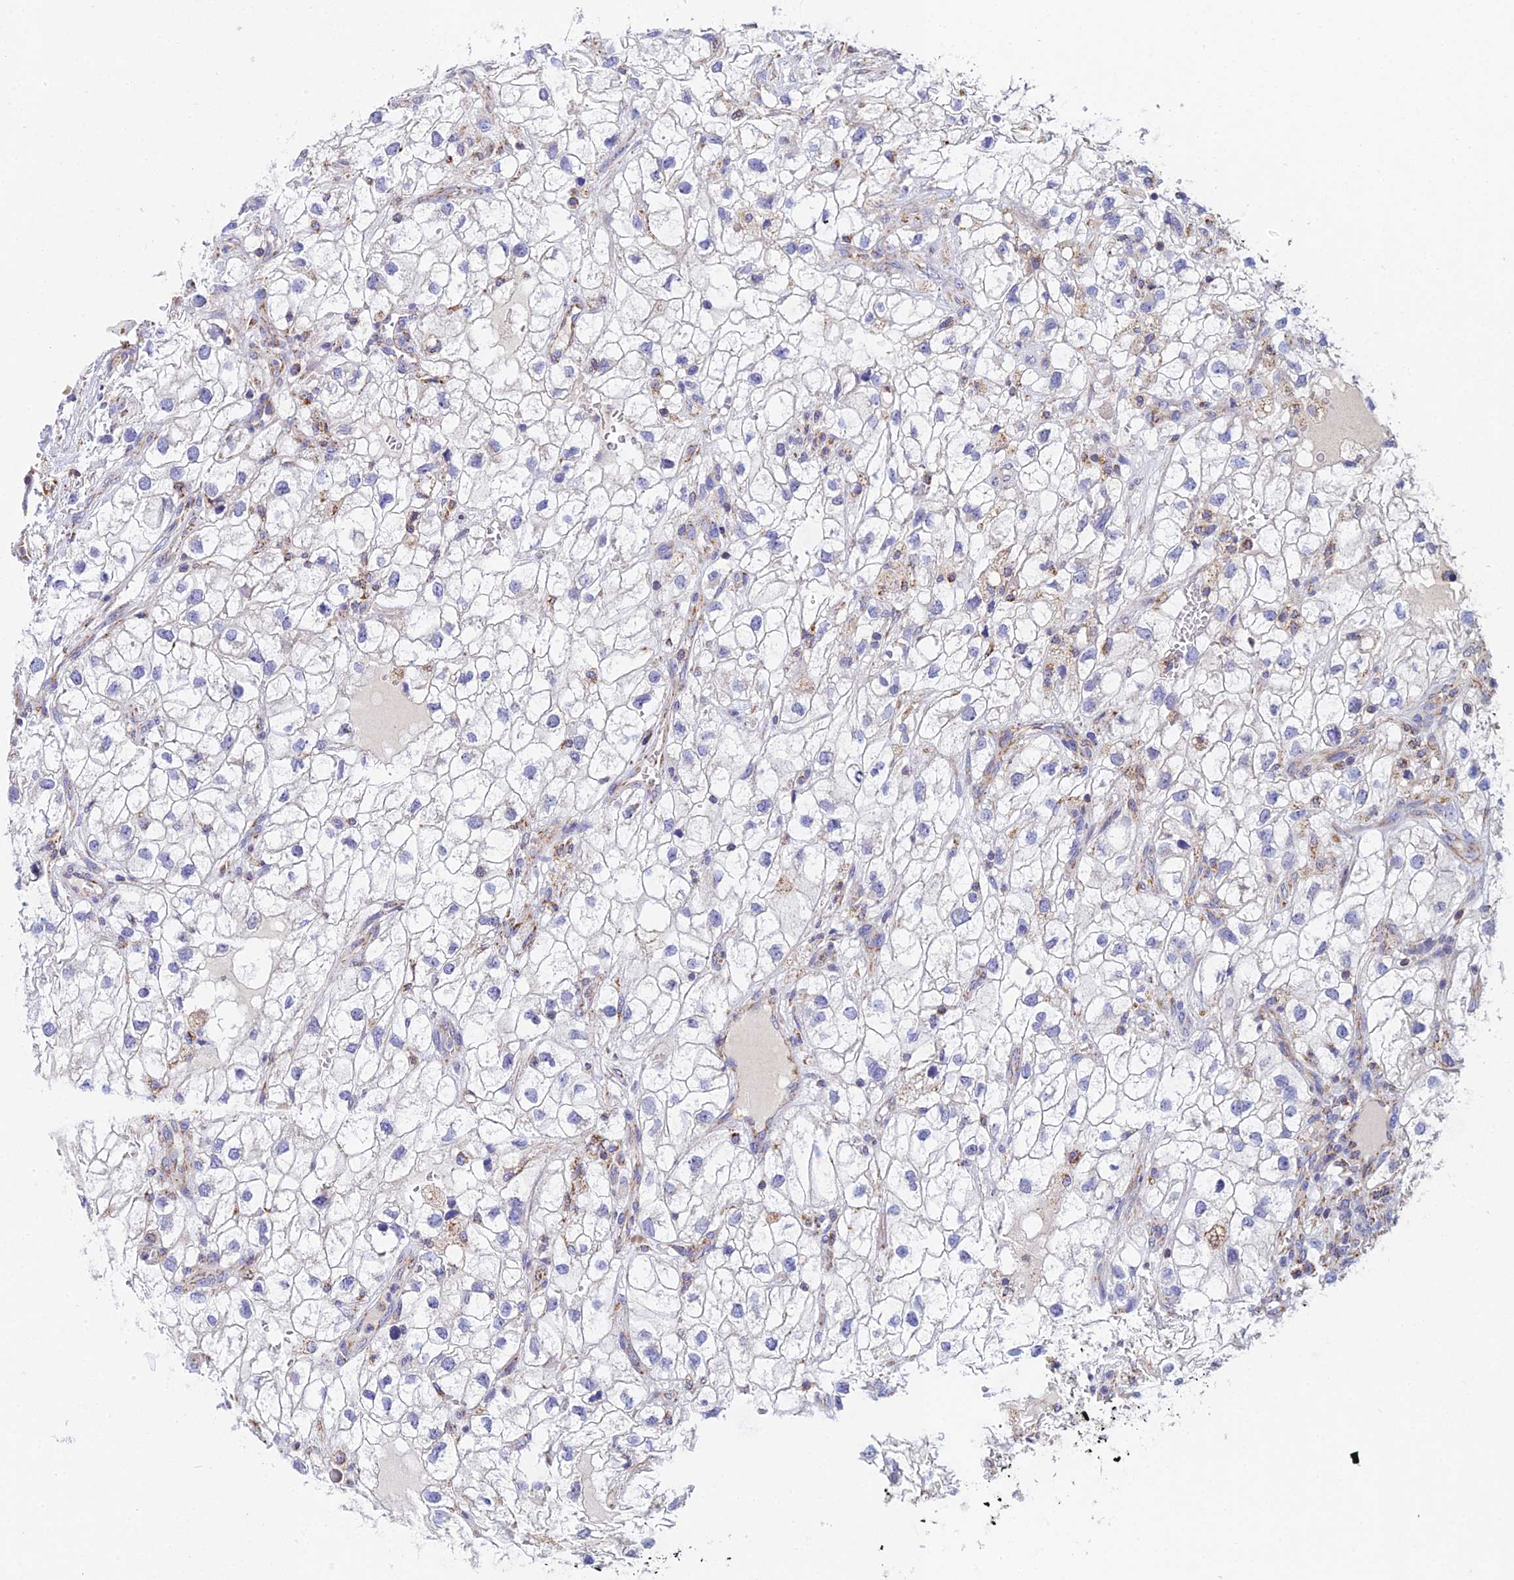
{"staining": {"intensity": "negative", "quantity": "none", "location": "none"}, "tissue": "renal cancer", "cell_type": "Tumor cells", "image_type": "cancer", "snomed": [{"axis": "morphology", "description": "Adenocarcinoma, NOS"}, {"axis": "topography", "description": "Kidney"}], "caption": "There is no significant expression in tumor cells of adenocarcinoma (renal). (DAB immunohistochemistry (IHC) visualized using brightfield microscopy, high magnification).", "gene": "NIPSNAP3A", "patient": {"sex": "male", "age": 59}}